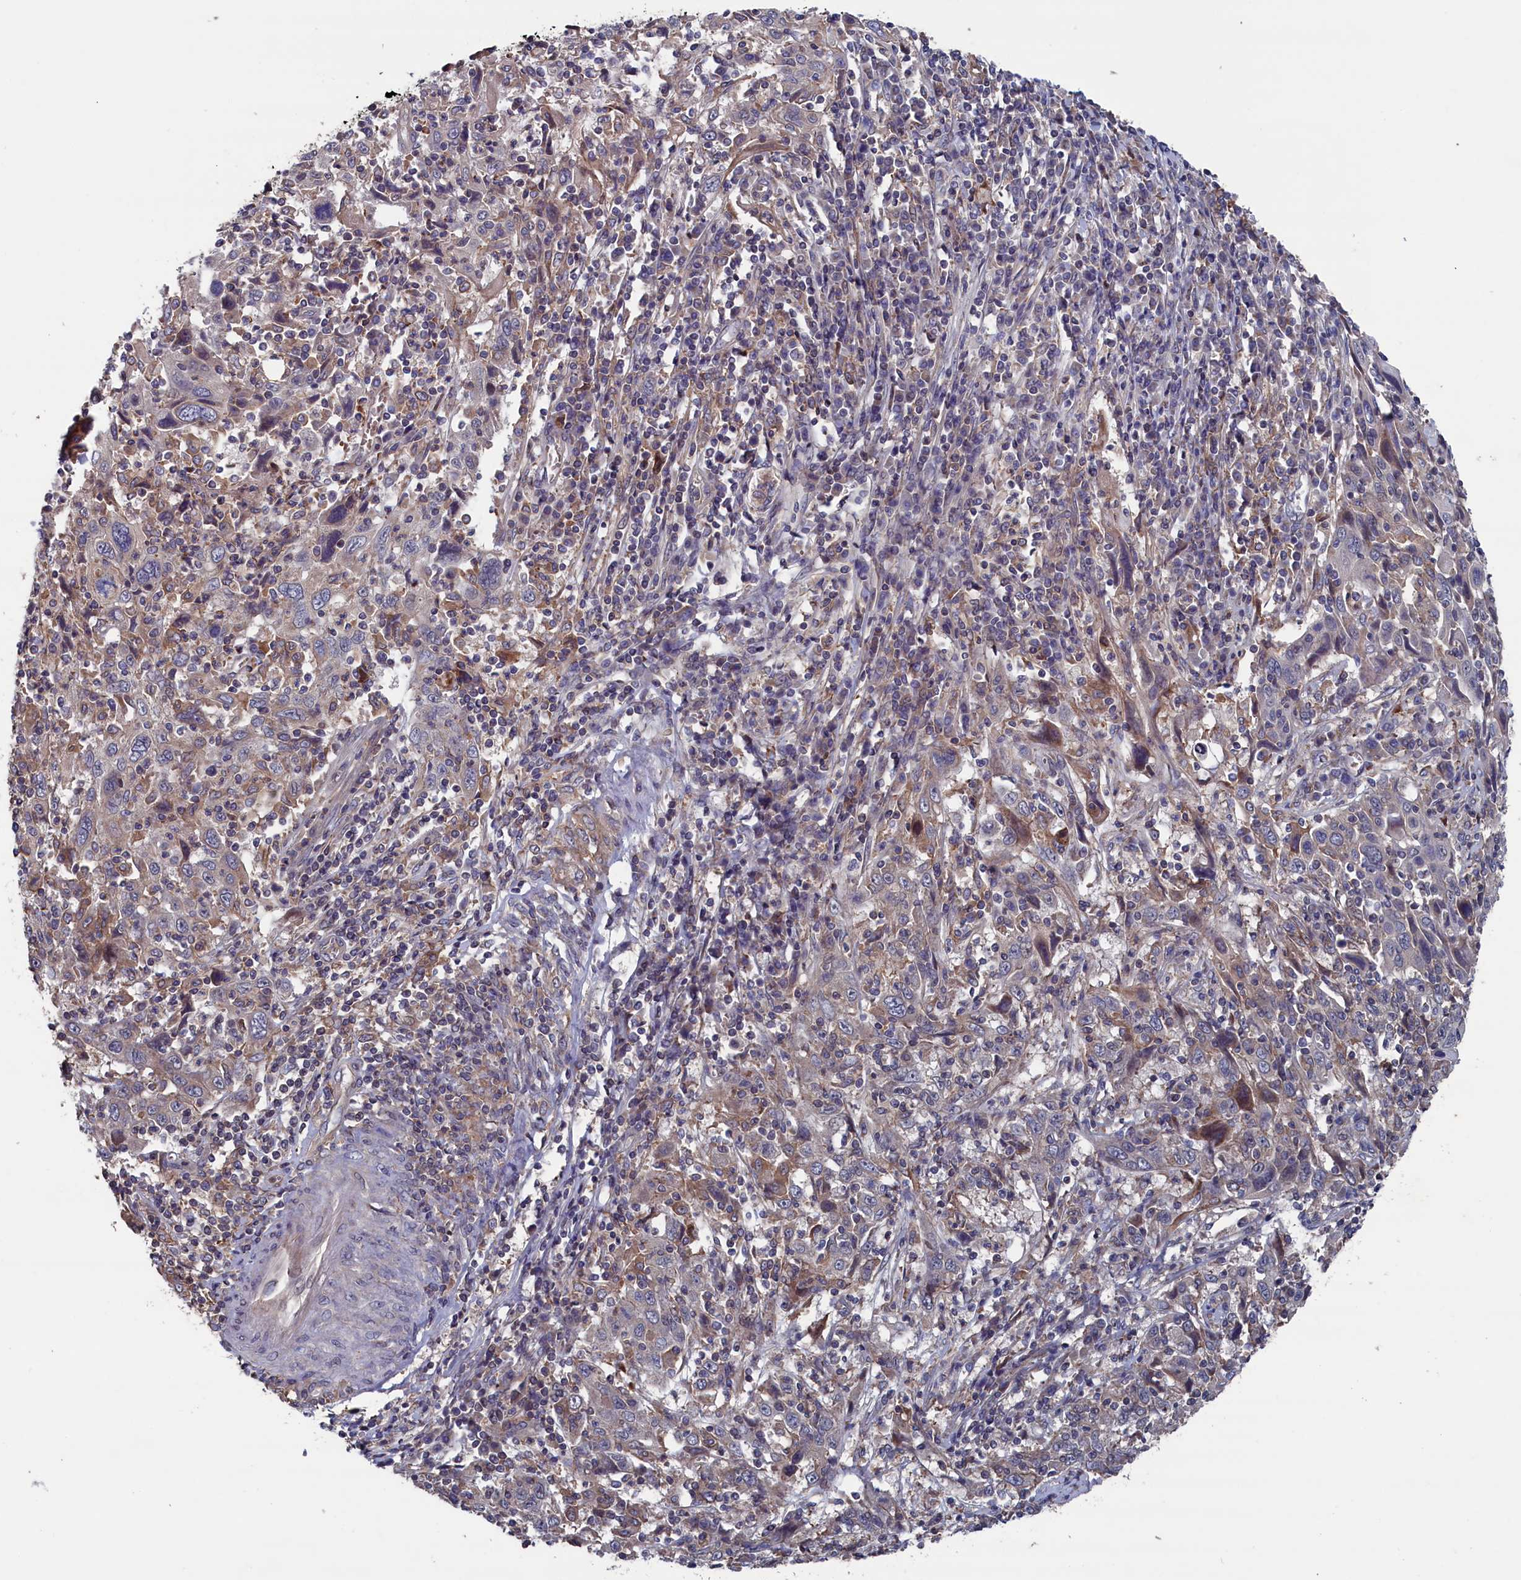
{"staining": {"intensity": "weak", "quantity": "25%-75%", "location": "cytoplasmic/membranous"}, "tissue": "cervical cancer", "cell_type": "Tumor cells", "image_type": "cancer", "snomed": [{"axis": "morphology", "description": "Squamous cell carcinoma, NOS"}, {"axis": "topography", "description": "Cervix"}], "caption": "Human cervical squamous cell carcinoma stained with a brown dye reveals weak cytoplasmic/membranous positive positivity in about 25%-75% of tumor cells.", "gene": "SPATA13", "patient": {"sex": "female", "age": 46}}